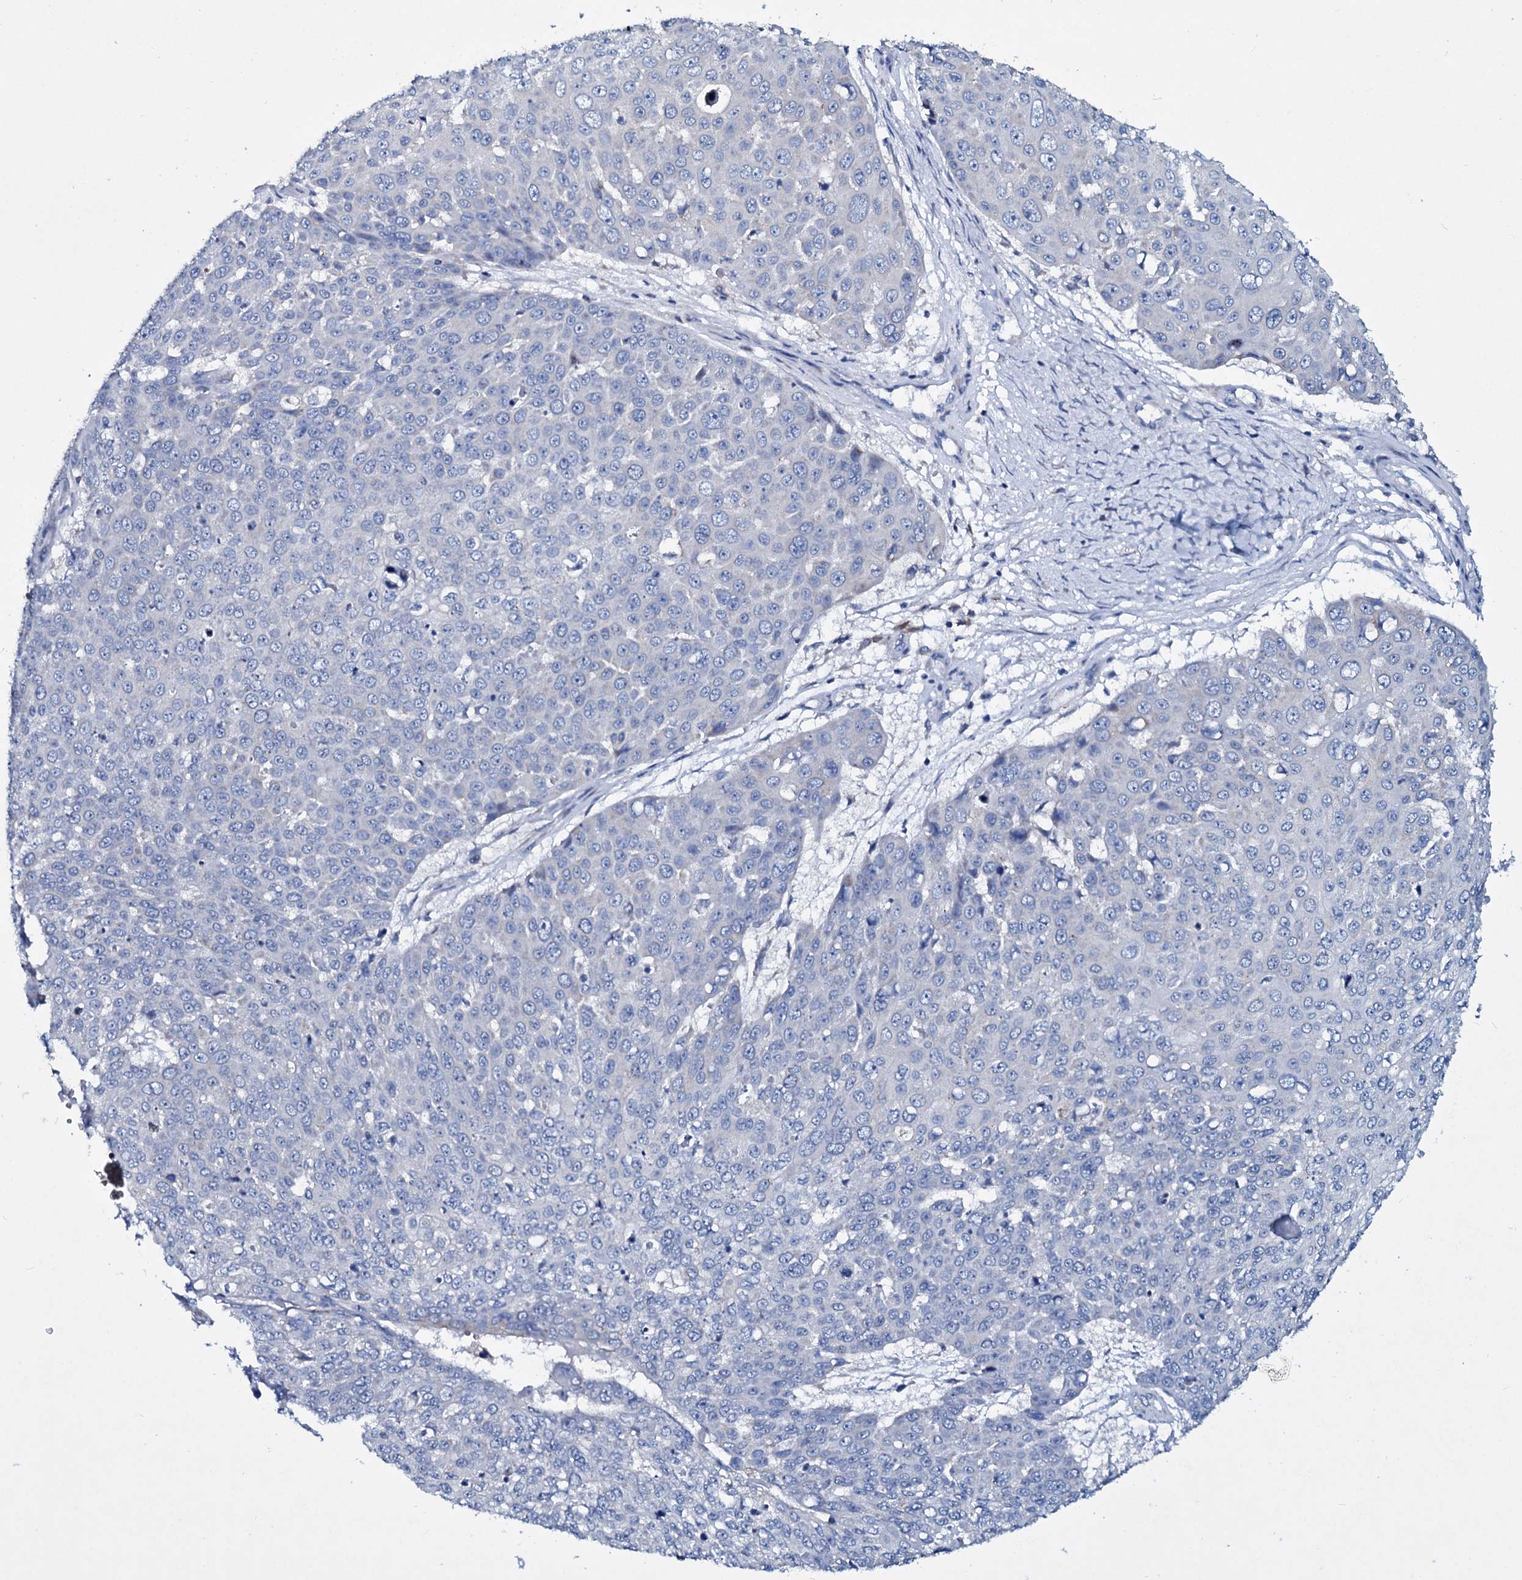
{"staining": {"intensity": "negative", "quantity": "none", "location": "none"}, "tissue": "skin cancer", "cell_type": "Tumor cells", "image_type": "cancer", "snomed": [{"axis": "morphology", "description": "Squamous cell carcinoma, NOS"}, {"axis": "topography", "description": "Skin"}], "caption": "This is an IHC image of skin cancer. There is no staining in tumor cells.", "gene": "TPGS2", "patient": {"sex": "male", "age": 71}}